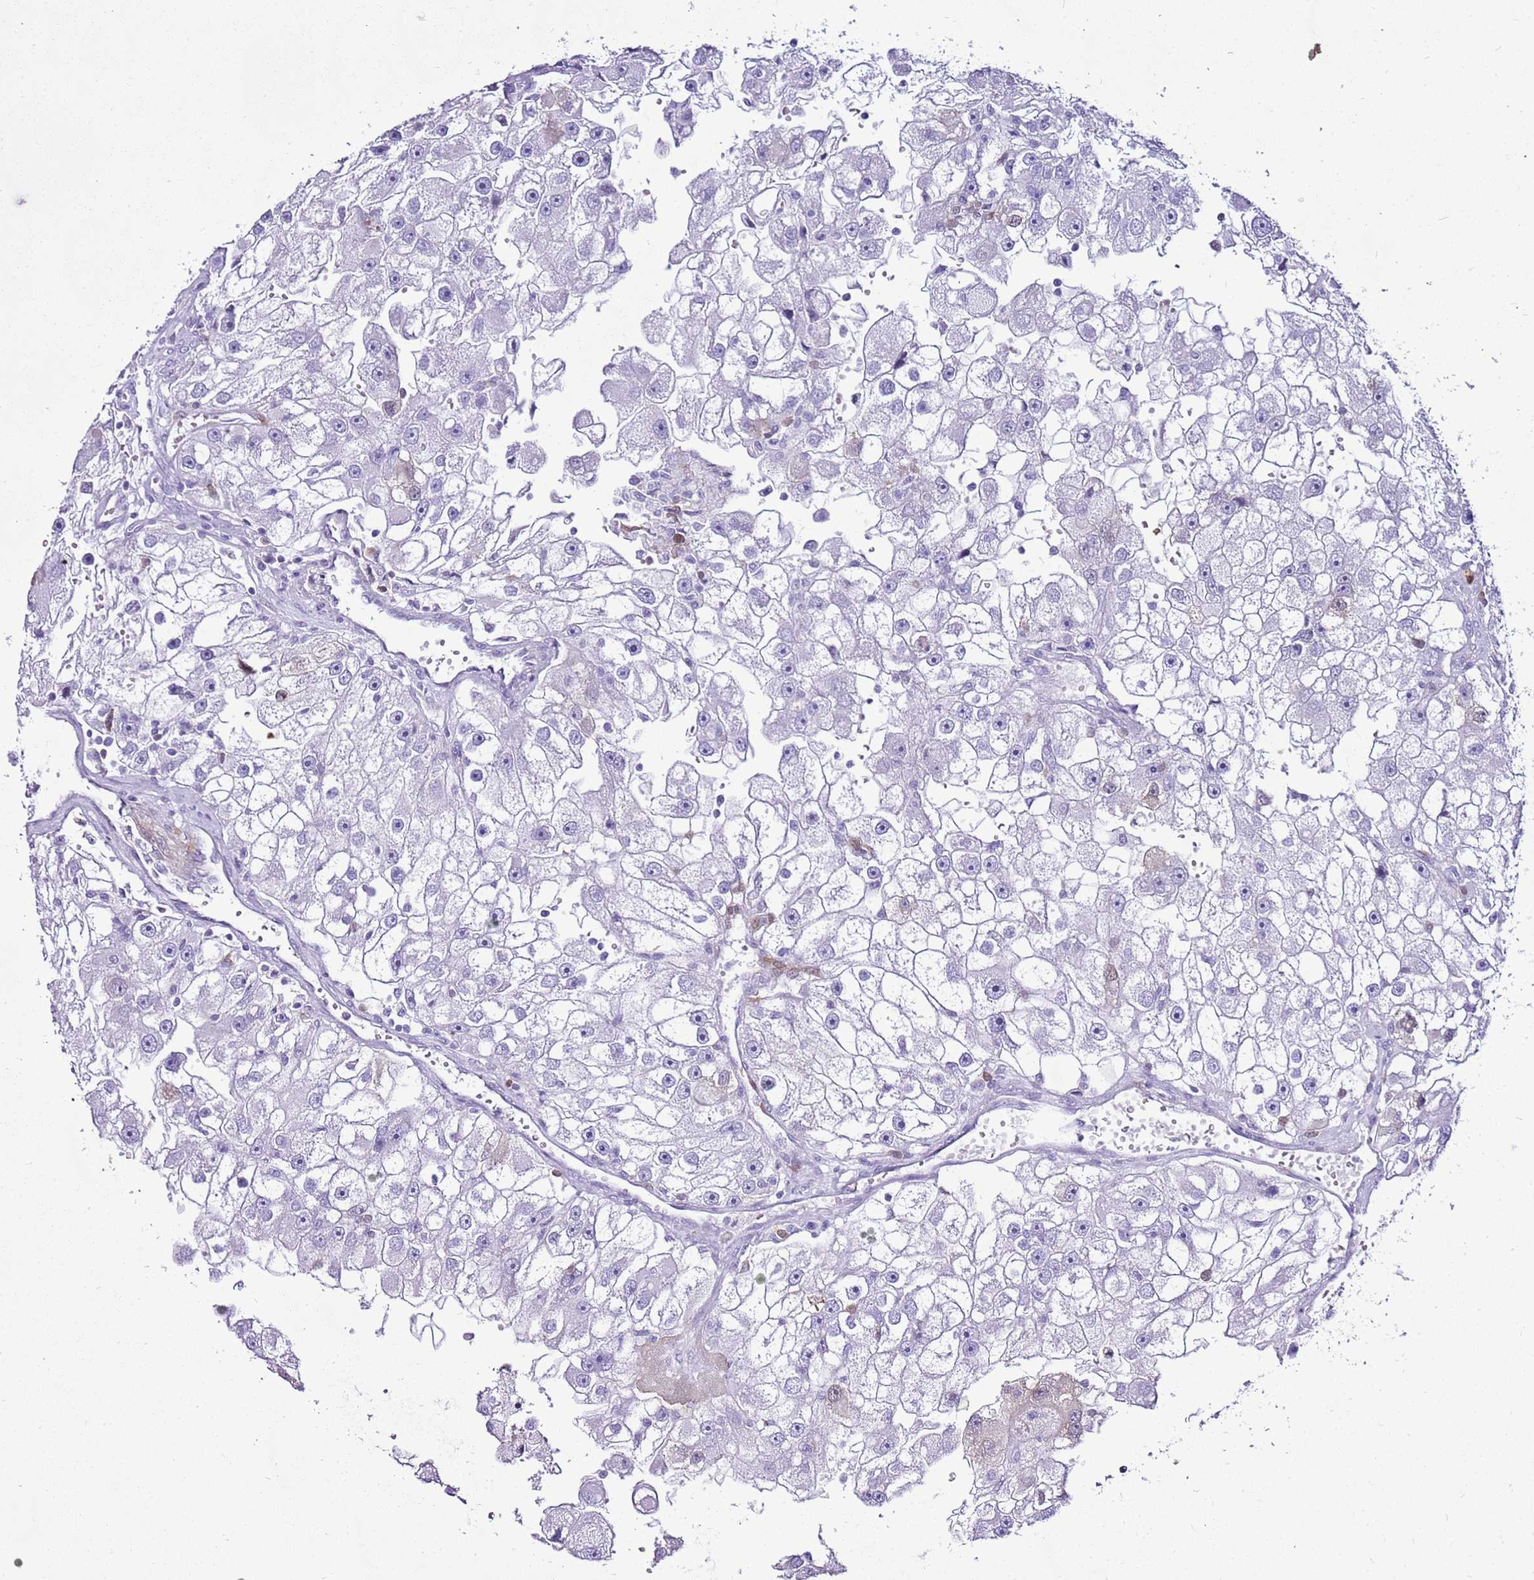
{"staining": {"intensity": "negative", "quantity": "none", "location": "none"}, "tissue": "renal cancer", "cell_type": "Tumor cells", "image_type": "cancer", "snomed": [{"axis": "morphology", "description": "Adenocarcinoma, NOS"}, {"axis": "topography", "description": "Kidney"}], "caption": "A photomicrograph of adenocarcinoma (renal) stained for a protein displays no brown staining in tumor cells. The staining is performed using DAB brown chromogen with nuclei counter-stained in using hematoxylin.", "gene": "SPC25", "patient": {"sex": "male", "age": 63}}